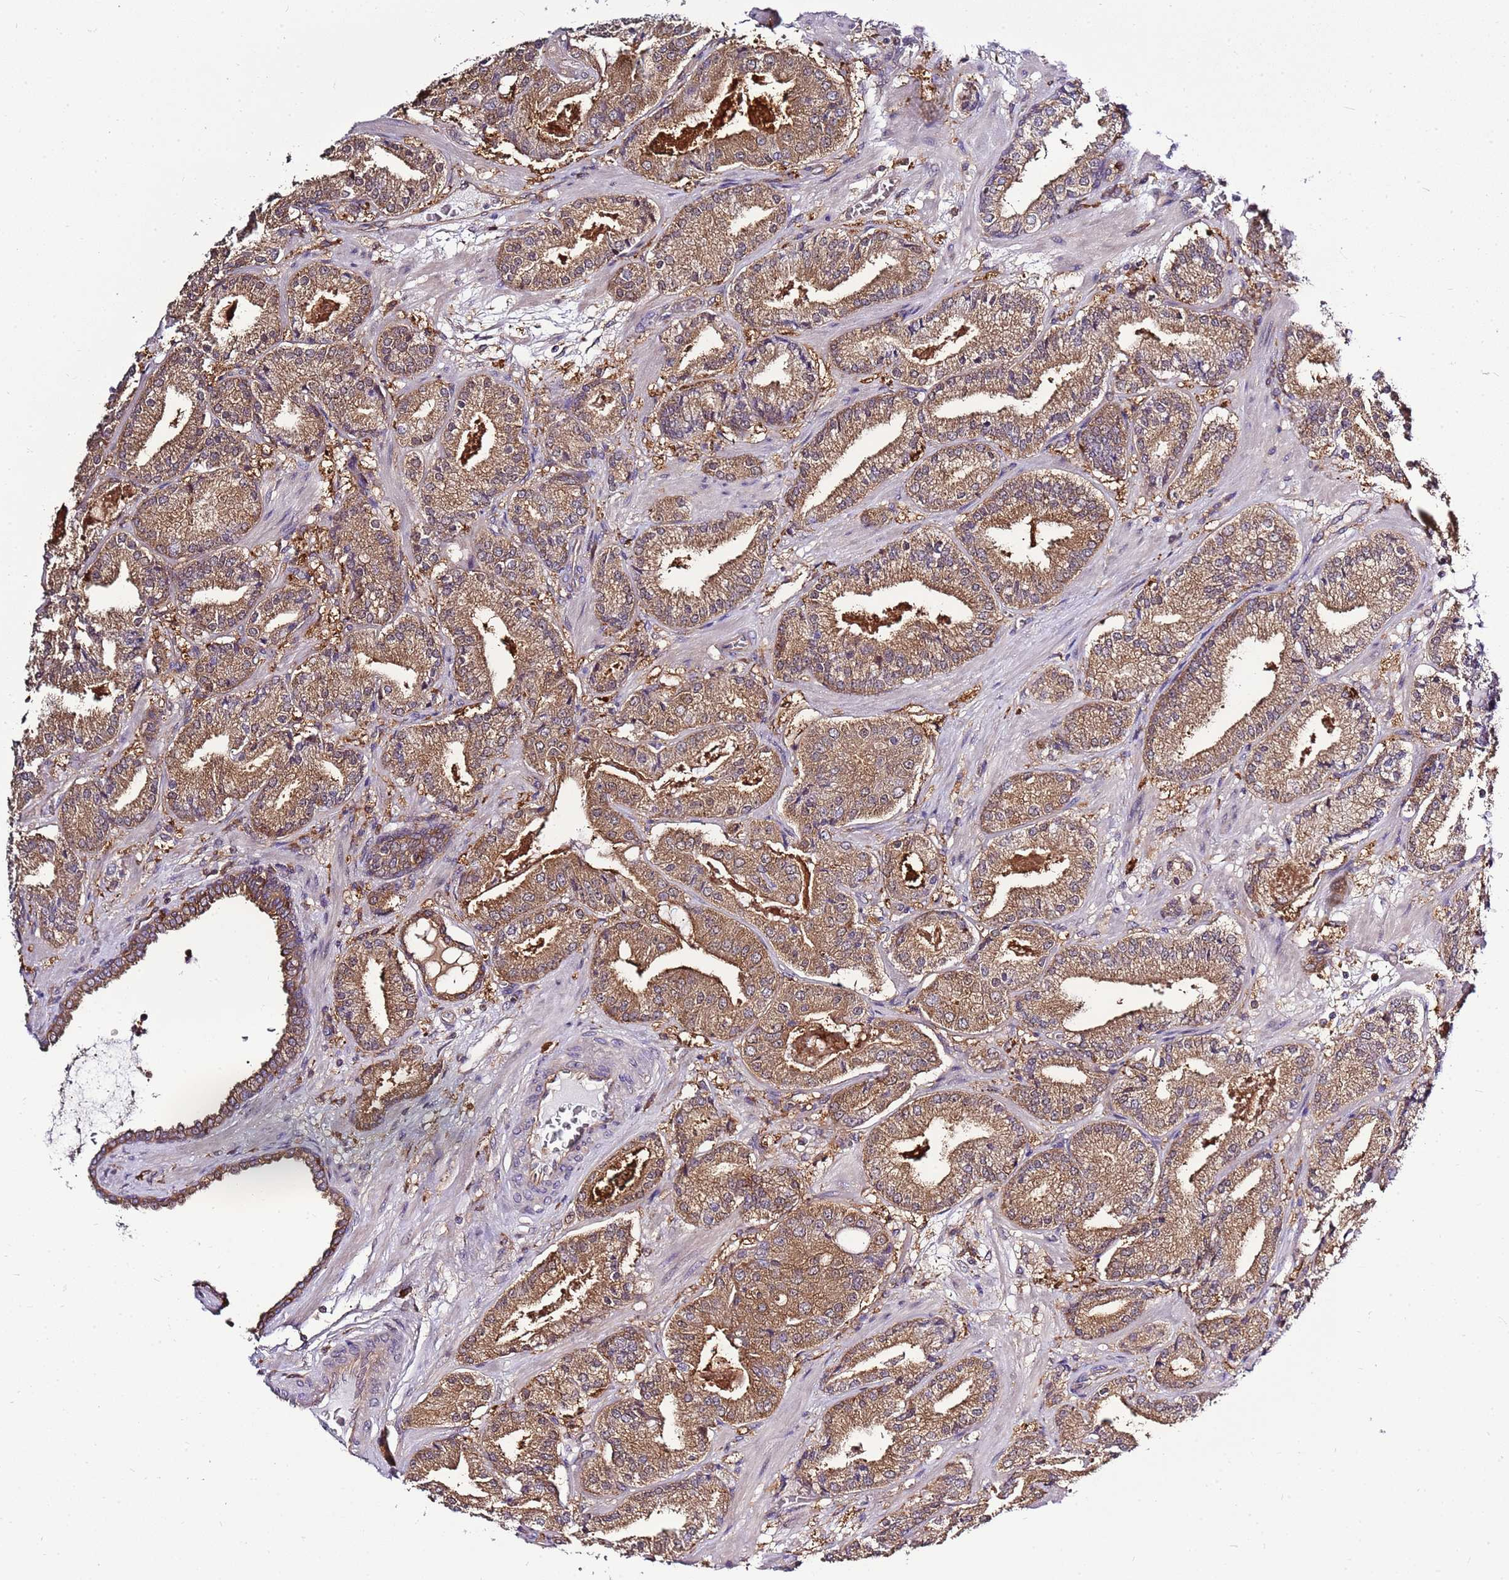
{"staining": {"intensity": "moderate", "quantity": ">75%", "location": "cytoplasmic/membranous"}, "tissue": "prostate cancer", "cell_type": "Tumor cells", "image_type": "cancer", "snomed": [{"axis": "morphology", "description": "Adenocarcinoma, High grade"}, {"axis": "topography", "description": "Prostate"}], "caption": "Immunohistochemical staining of prostate cancer (high-grade adenocarcinoma) displays medium levels of moderate cytoplasmic/membranous protein positivity in about >75% of tumor cells.", "gene": "ATXN2L", "patient": {"sex": "male", "age": 63}}